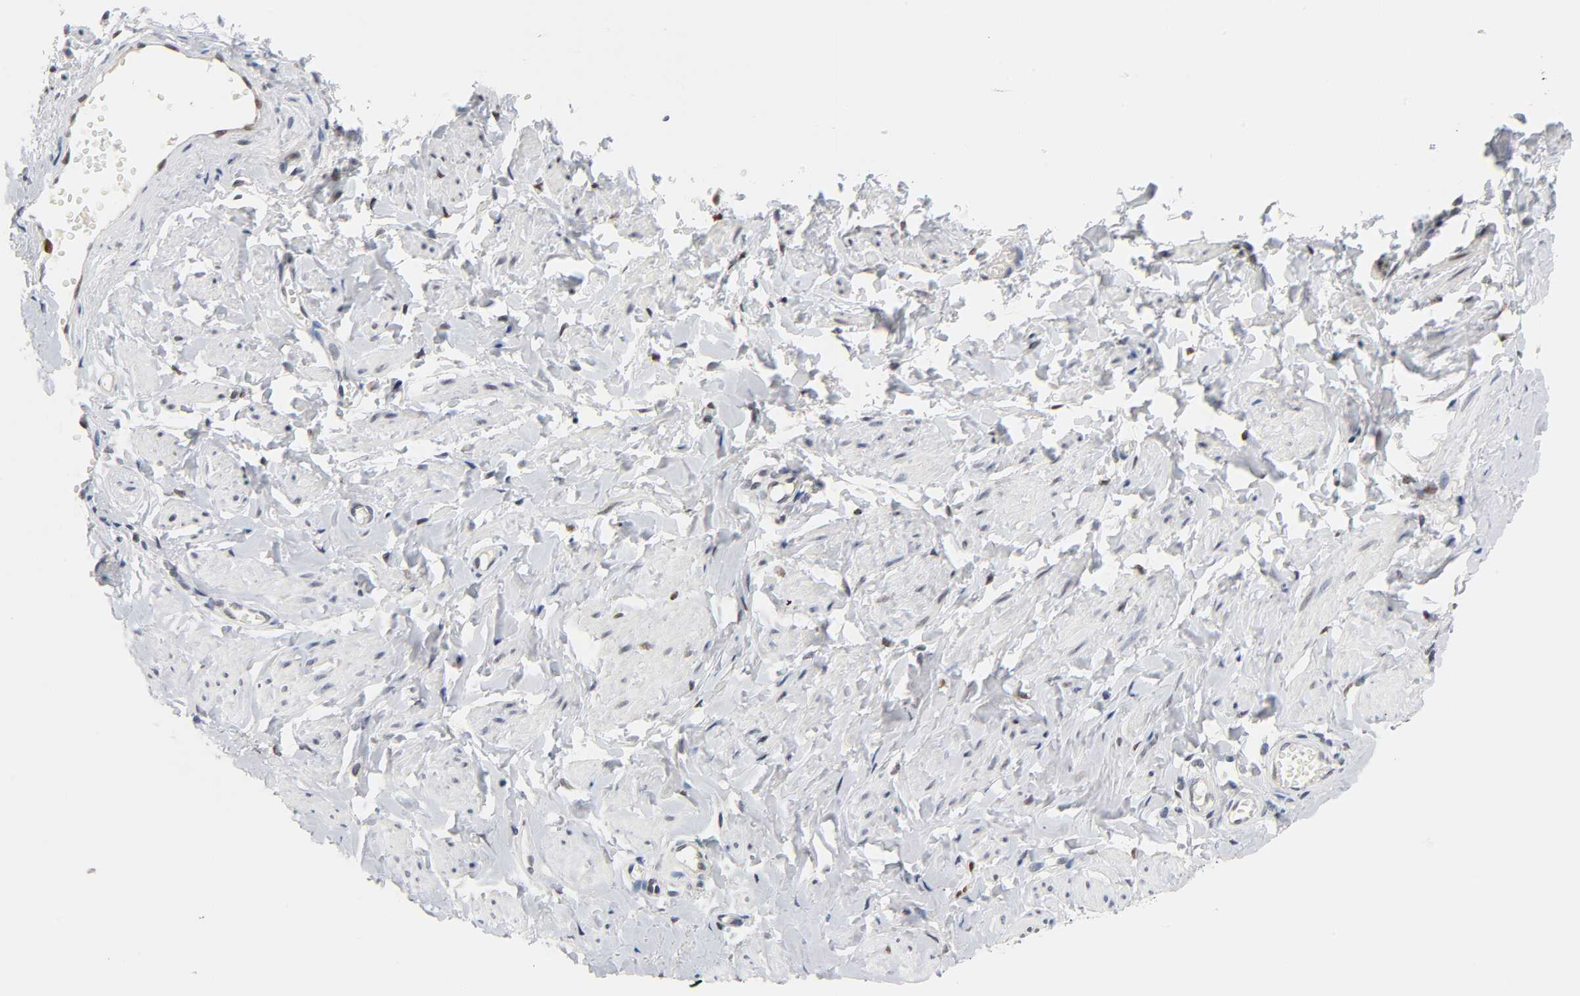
{"staining": {"intensity": "negative", "quantity": "none", "location": "none"}, "tissue": "vagina", "cell_type": "Squamous epithelial cells", "image_type": "normal", "snomed": [{"axis": "morphology", "description": "Normal tissue, NOS"}, {"axis": "topography", "description": "Vagina"}], "caption": "Immunohistochemistry micrograph of benign human vagina stained for a protein (brown), which displays no expression in squamous epithelial cells.", "gene": "NFATC1", "patient": {"sex": "female", "age": 55}}